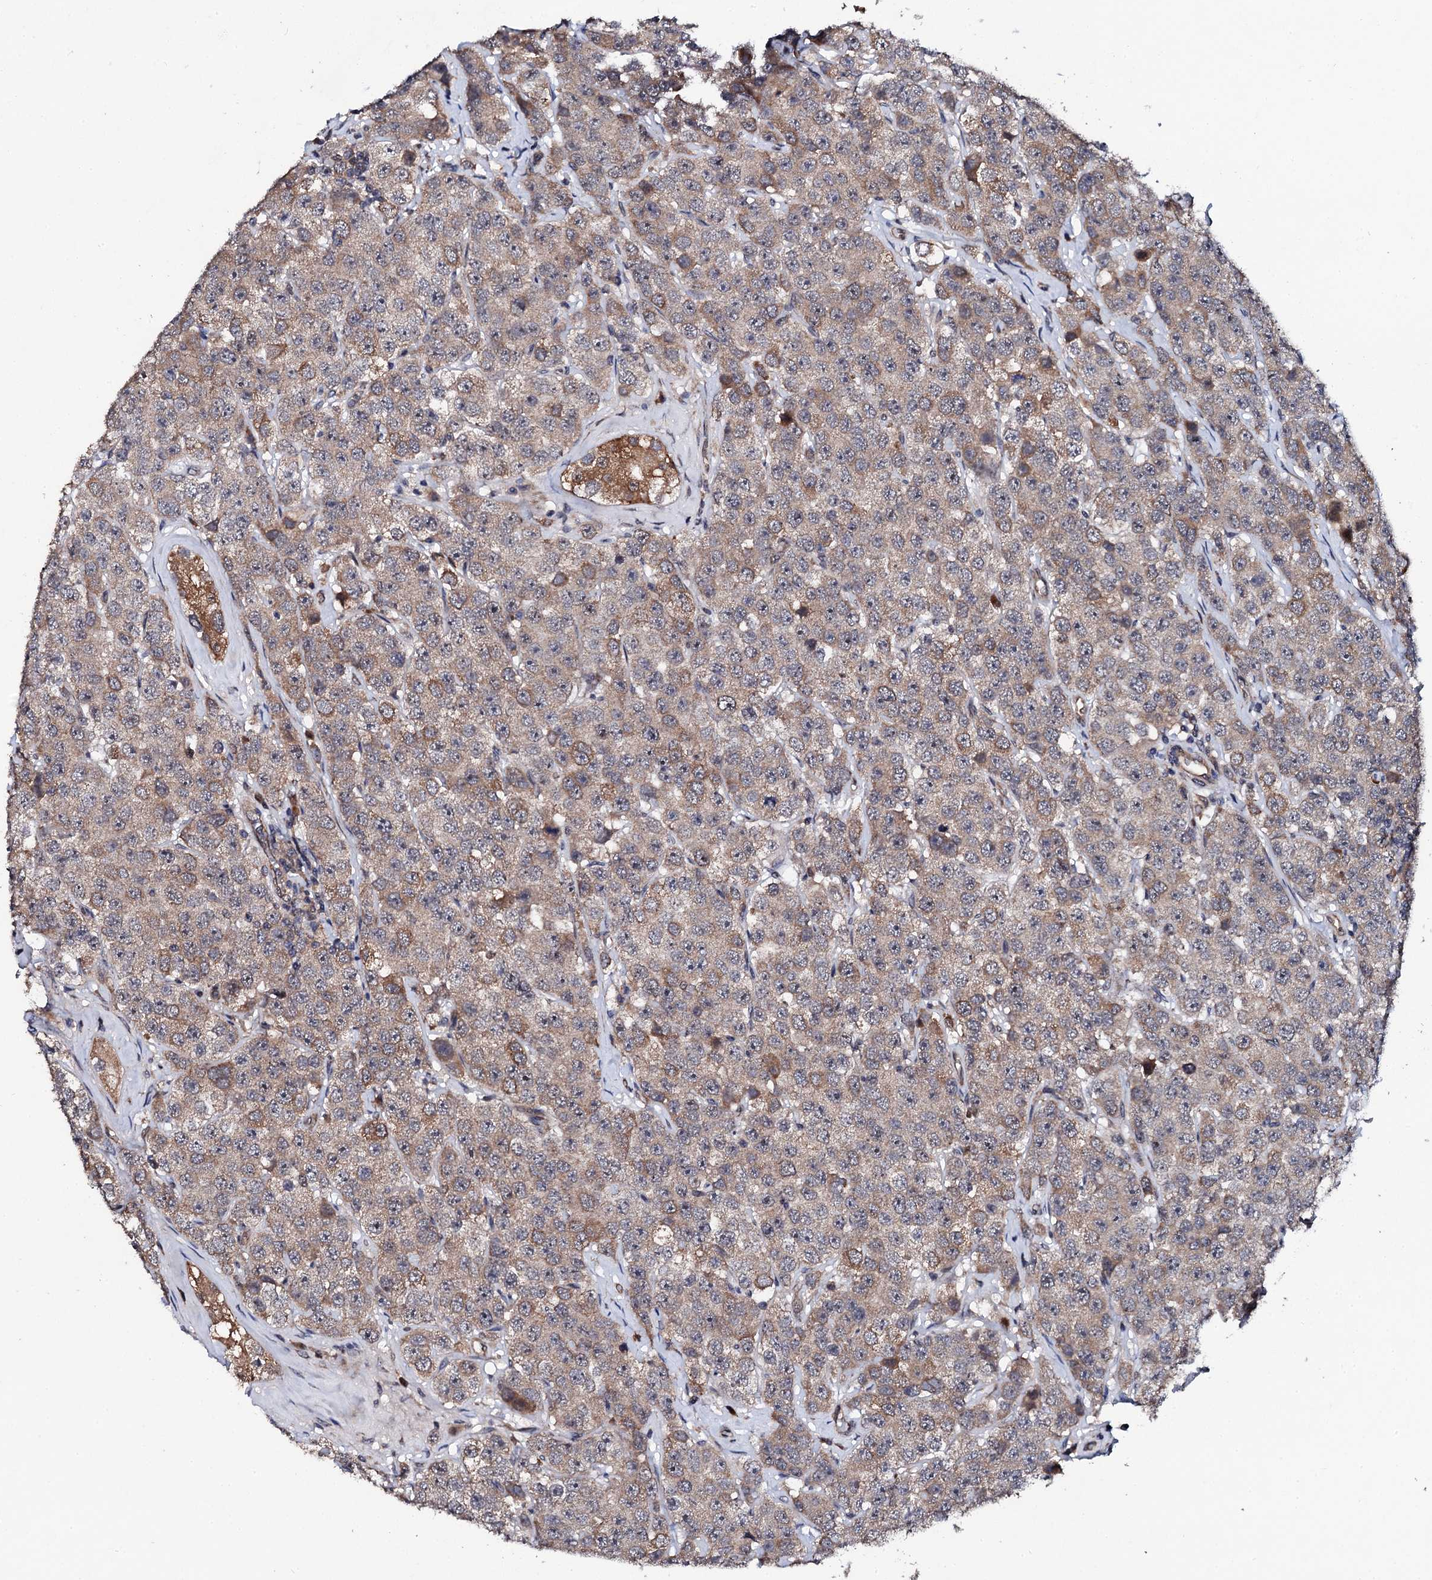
{"staining": {"intensity": "moderate", "quantity": "<25%", "location": "cytoplasmic/membranous"}, "tissue": "testis cancer", "cell_type": "Tumor cells", "image_type": "cancer", "snomed": [{"axis": "morphology", "description": "Seminoma, NOS"}, {"axis": "topography", "description": "Testis"}], "caption": "Tumor cells display low levels of moderate cytoplasmic/membranous positivity in about <25% of cells in human testis seminoma.", "gene": "IP6K1", "patient": {"sex": "male", "age": 28}}